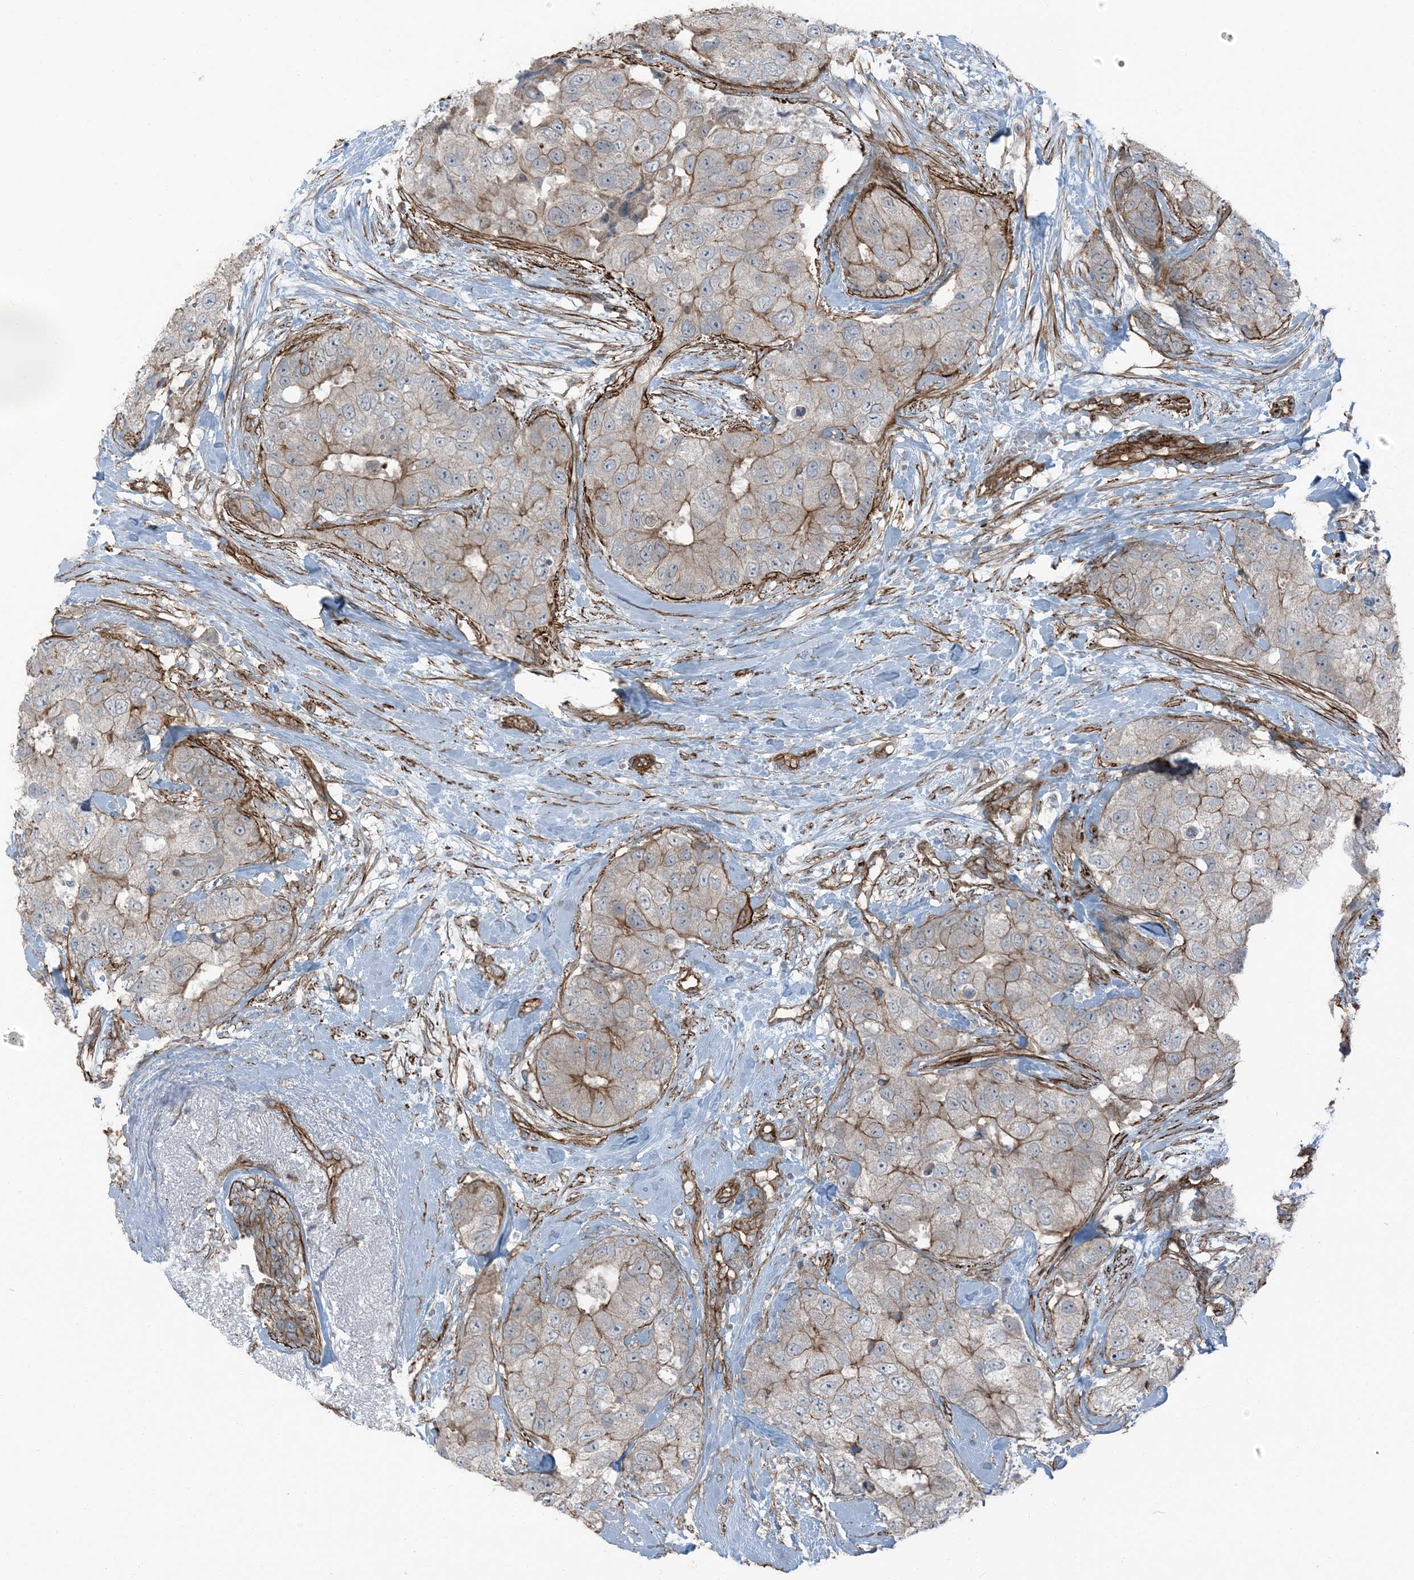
{"staining": {"intensity": "moderate", "quantity": "25%-75%", "location": "cytoplasmic/membranous"}, "tissue": "breast cancer", "cell_type": "Tumor cells", "image_type": "cancer", "snomed": [{"axis": "morphology", "description": "Duct carcinoma"}, {"axis": "topography", "description": "Breast"}], "caption": "Immunohistochemistry of human breast intraductal carcinoma demonstrates medium levels of moderate cytoplasmic/membranous expression in about 25%-75% of tumor cells. (IHC, brightfield microscopy, high magnification).", "gene": "ZFP90", "patient": {"sex": "female", "age": 62}}